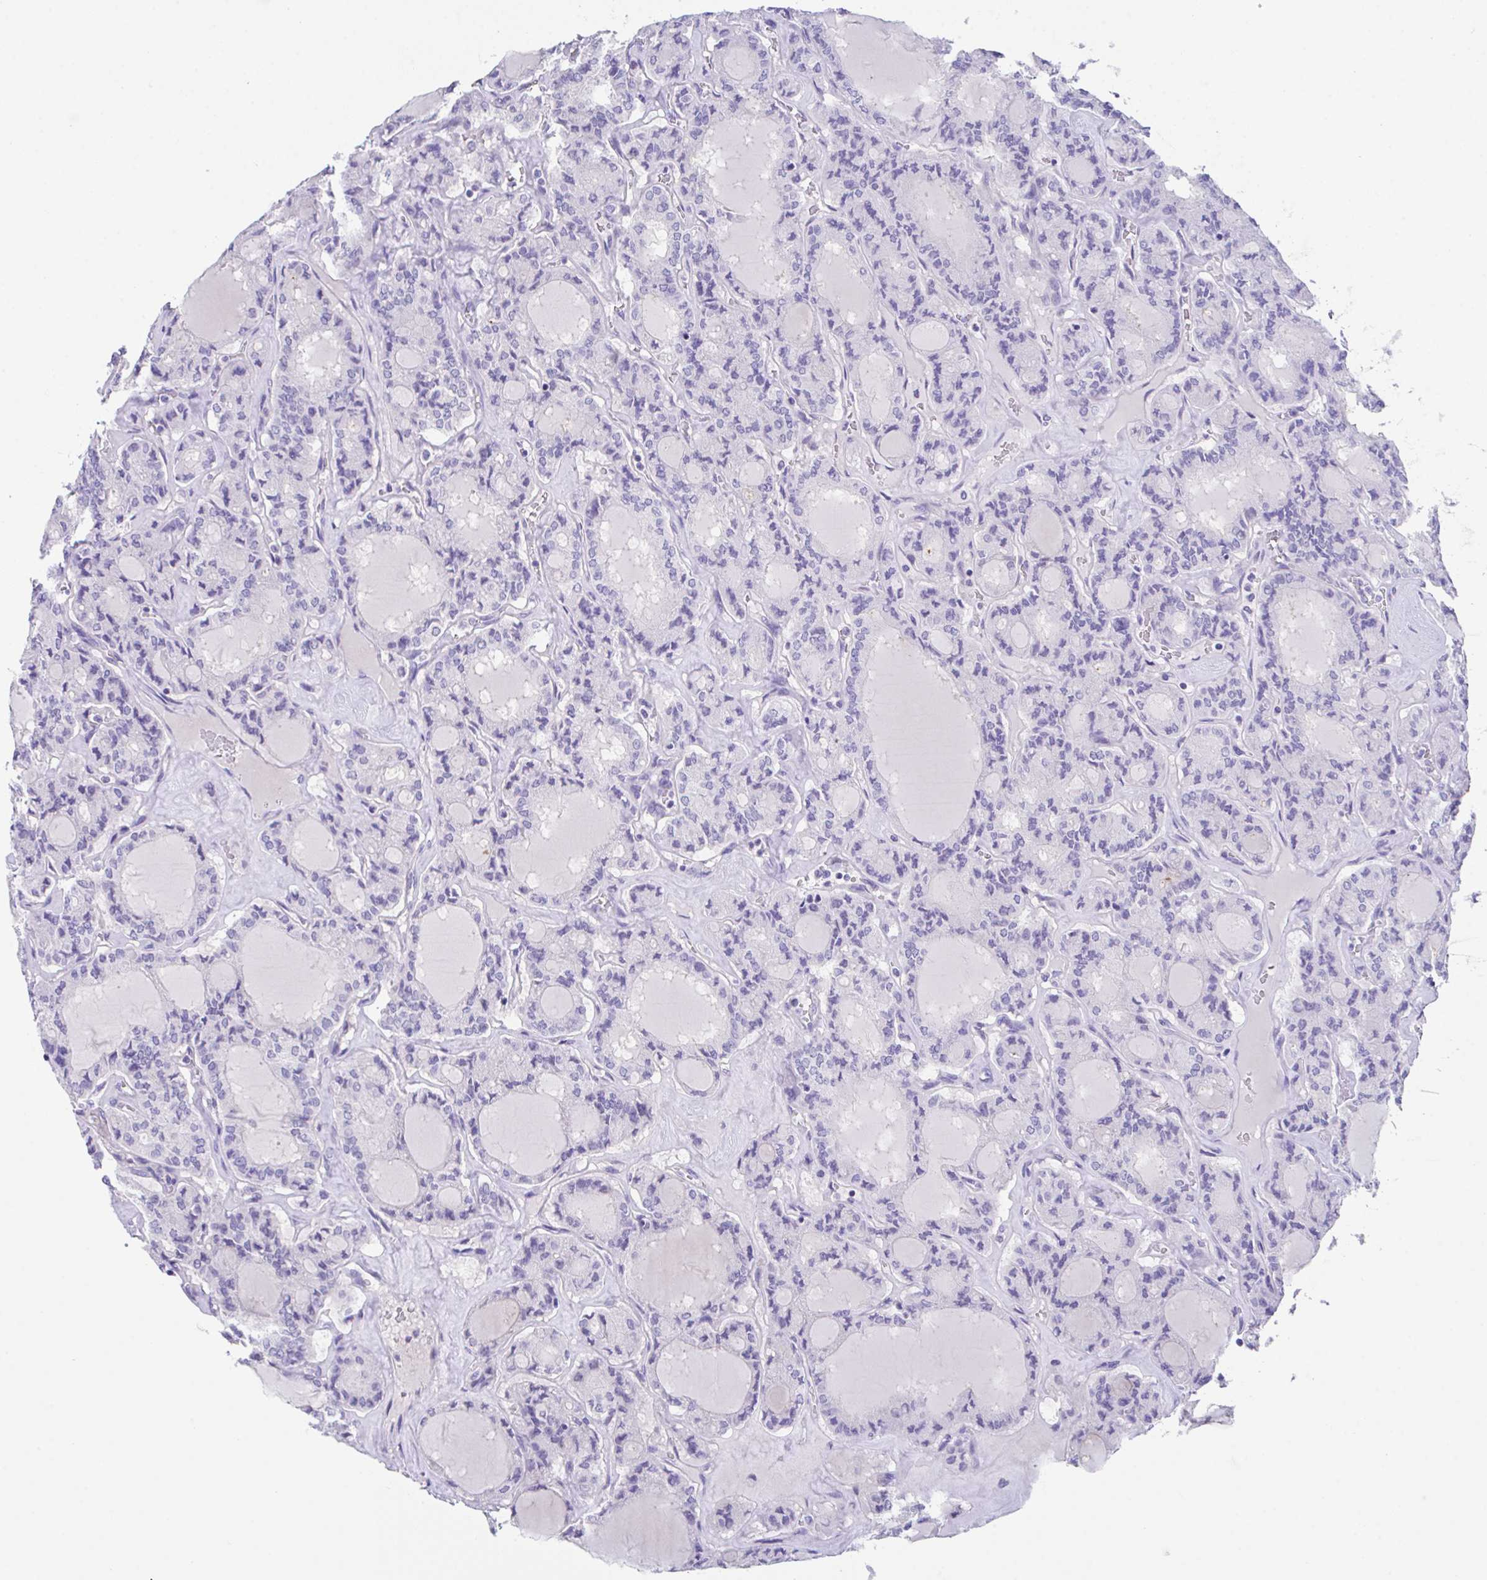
{"staining": {"intensity": "negative", "quantity": "none", "location": "none"}, "tissue": "thyroid cancer", "cell_type": "Tumor cells", "image_type": "cancer", "snomed": [{"axis": "morphology", "description": "Papillary adenocarcinoma, NOS"}, {"axis": "topography", "description": "Thyroid gland"}], "caption": "Immunohistochemistry (IHC) of human thyroid cancer demonstrates no staining in tumor cells.", "gene": "HACD4", "patient": {"sex": "male", "age": 87}}